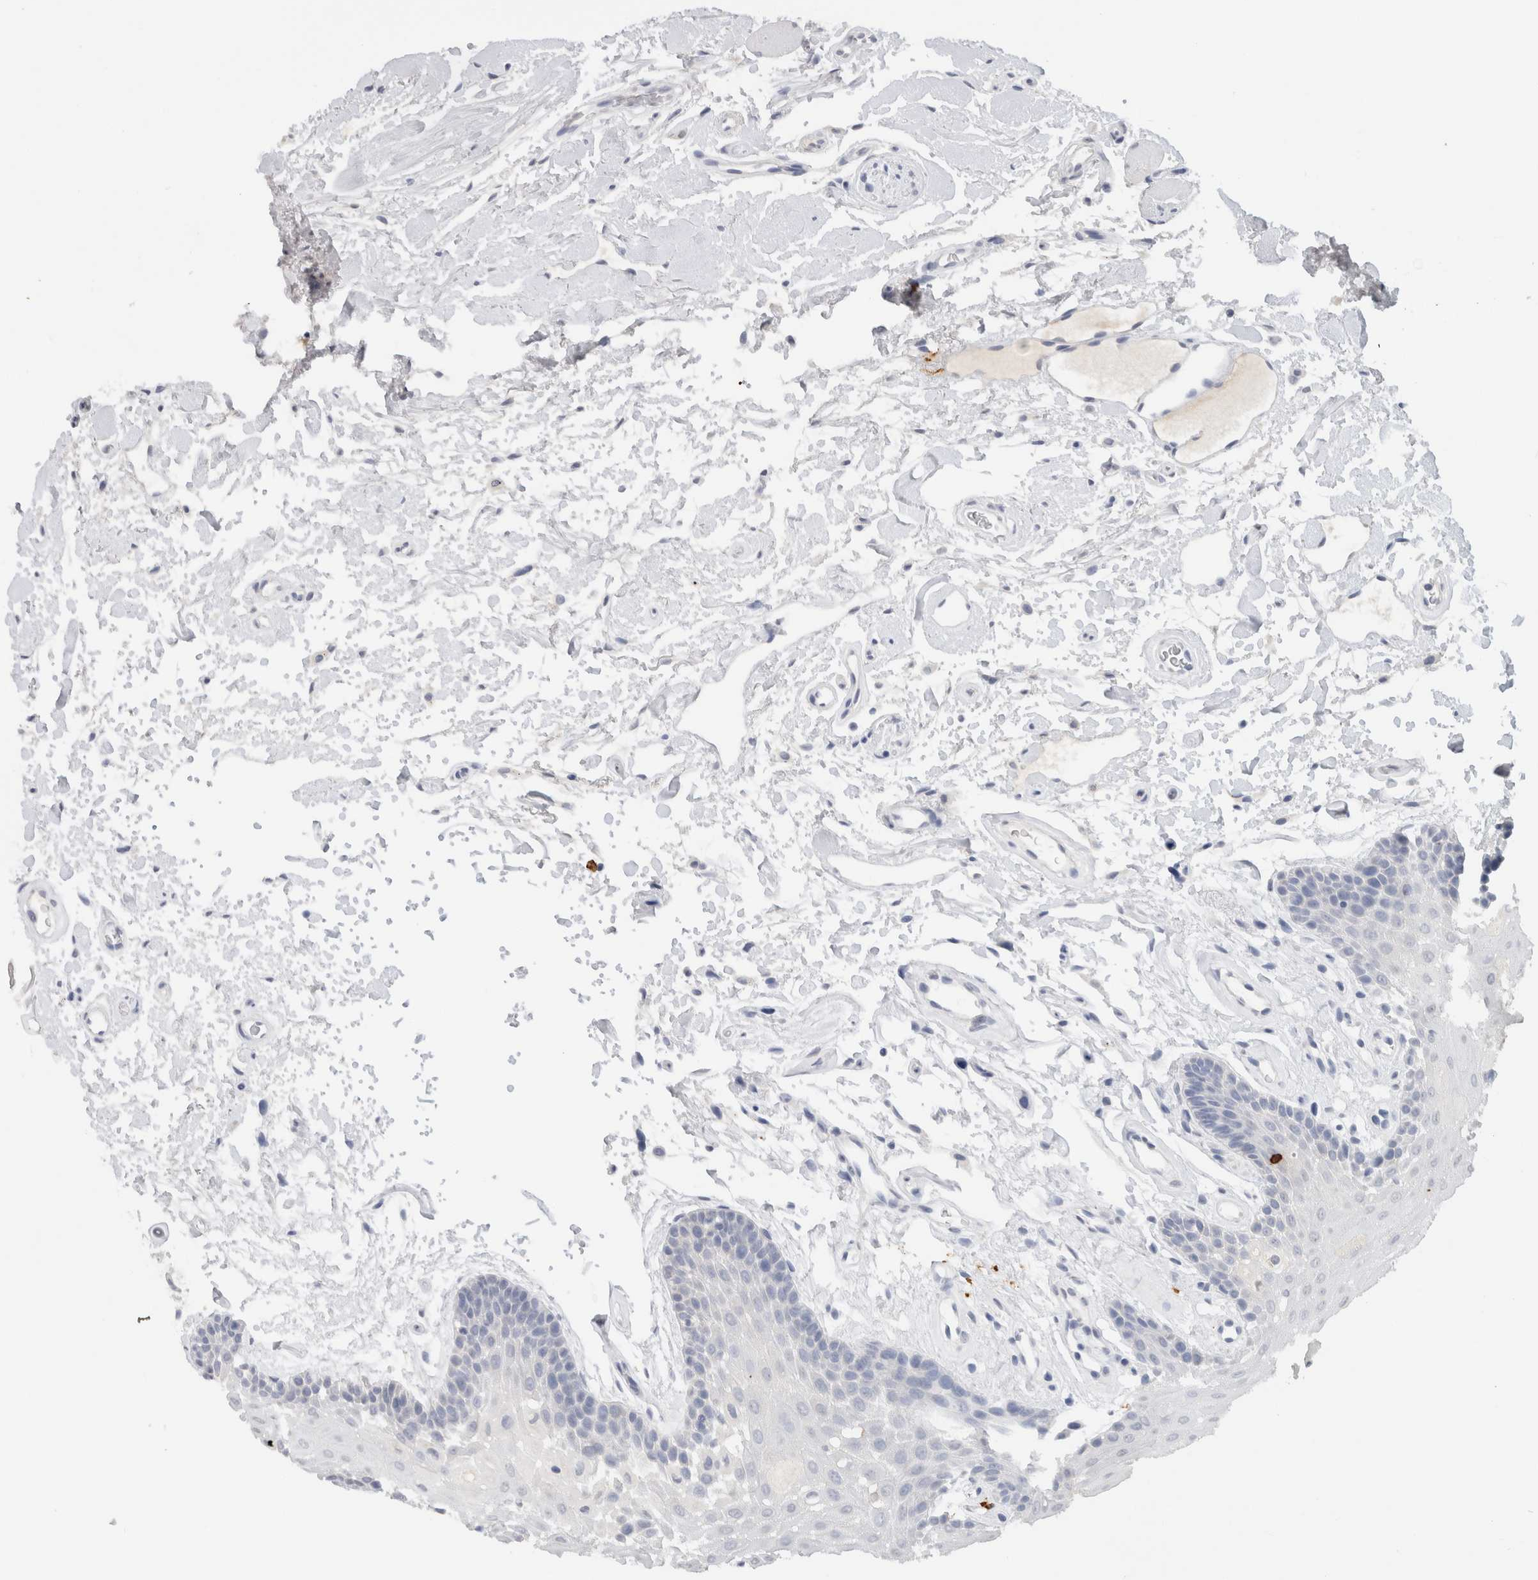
{"staining": {"intensity": "negative", "quantity": "none", "location": "none"}, "tissue": "oral mucosa", "cell_type": "Squamous epithelial cells", "image_type": "normal", "snomed": [{"axis": "morphology", "description": "Normal tissue, NOS"}, {"axis": "topography", "description": "Oral tissue"}], "caption": "The IHC micrograph has no significant positivity in squamous epithelial cells of oral mucosa. Nuclei are stained in blue.", "gene": "LAMP3", "patient": {"sex": "male", "age": 62}}